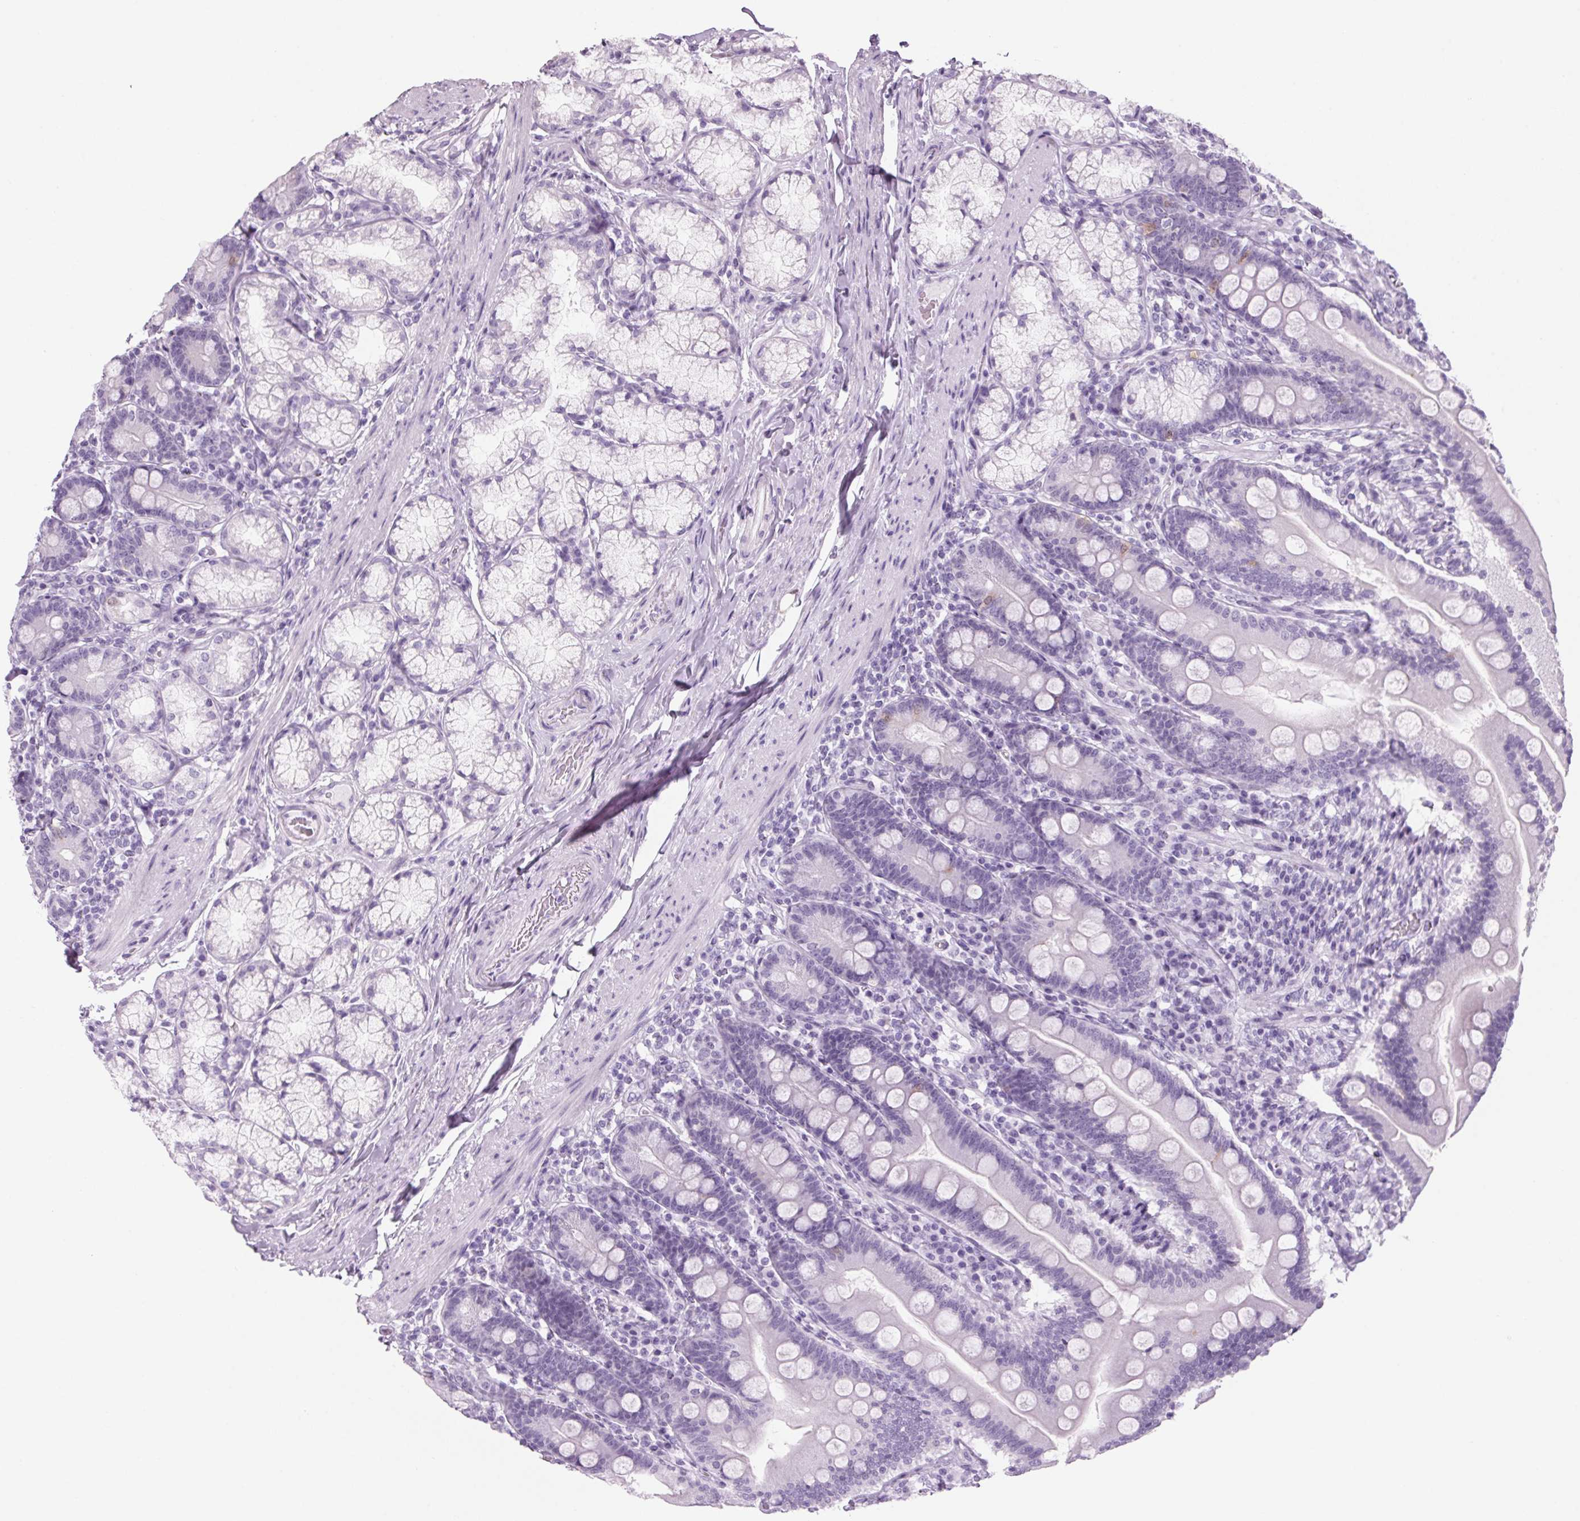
{"staining": {"intensity": "moderate", "quantity": "<25%", "location": "cytoplasmic/membranous"}, "tissue": "duodenum", "cell_type": "Glandular cells", "image_type": "normal", "snomed": [{"axis": "morphology", "description": "Normal tissue, NOS"}, {"axis": "topography", "description": "Duodenum"}], "caption": "Immunohistochemical staining of normal human duodenum reveals moderate cytoplasmic/membranous protein expression in approximately <25% of glandular cells.", "gene": "PPP1R1A", "patient": {"sex": "female", "age": 67}}